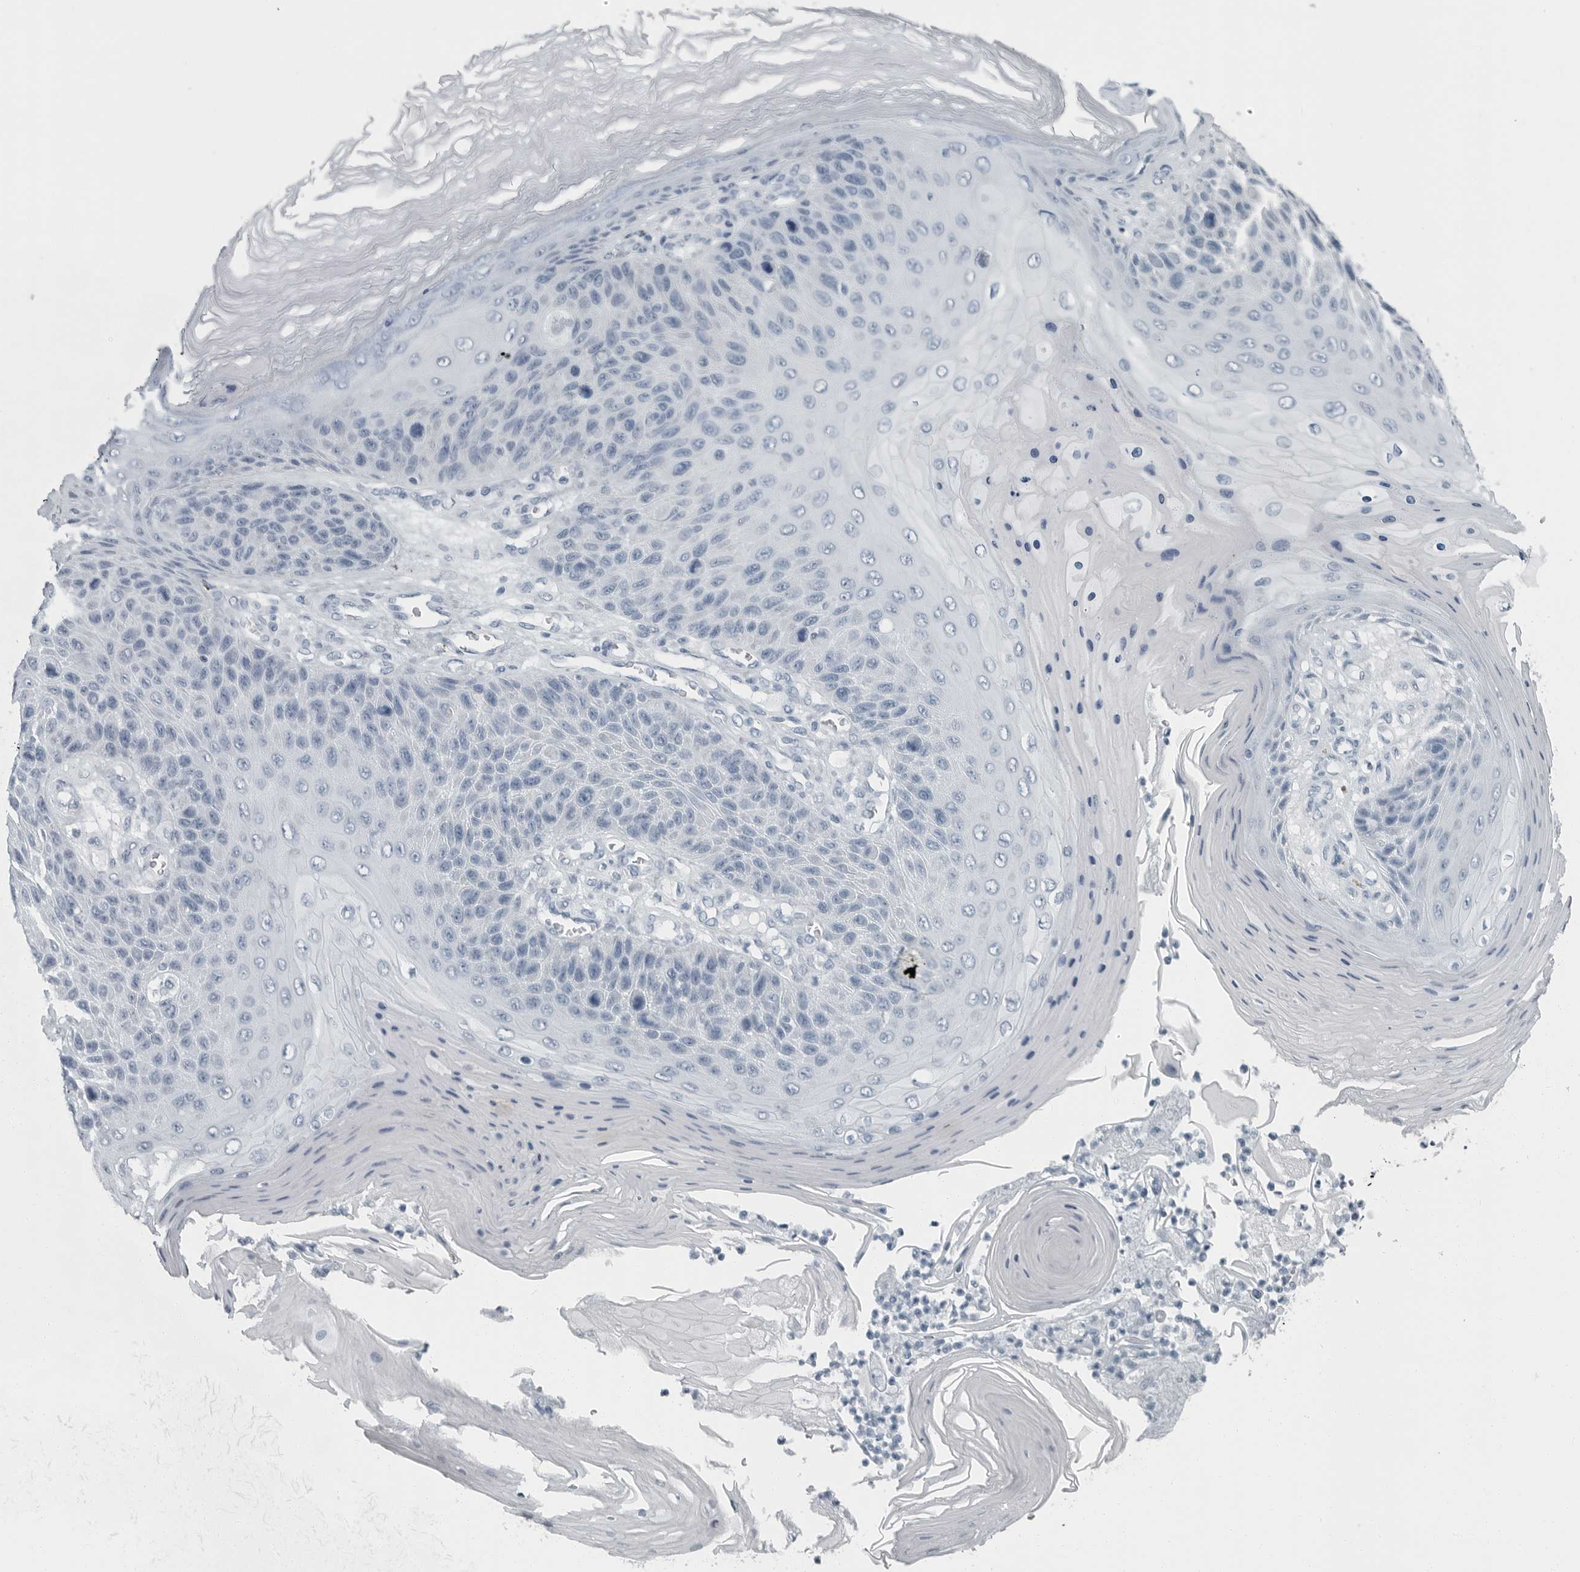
{"staining": {"intensity": "negative", "quantity": "none", "location": "none"}, "tissue": "skin cancer", "cell_type": "Tumor cells", "image_type": "cancer", "snomed": [{"axis": "morphology", "description": "Squamous cell carcinoma, NOS"}, {"axis": "topography", "description": "Skin"}], "caption": "Human skin cancer stained for a protein using IHC displays no positivity in tumor cells.", "gene": "ZPBP2", "patient": {"sex": "female", "age": 88}}